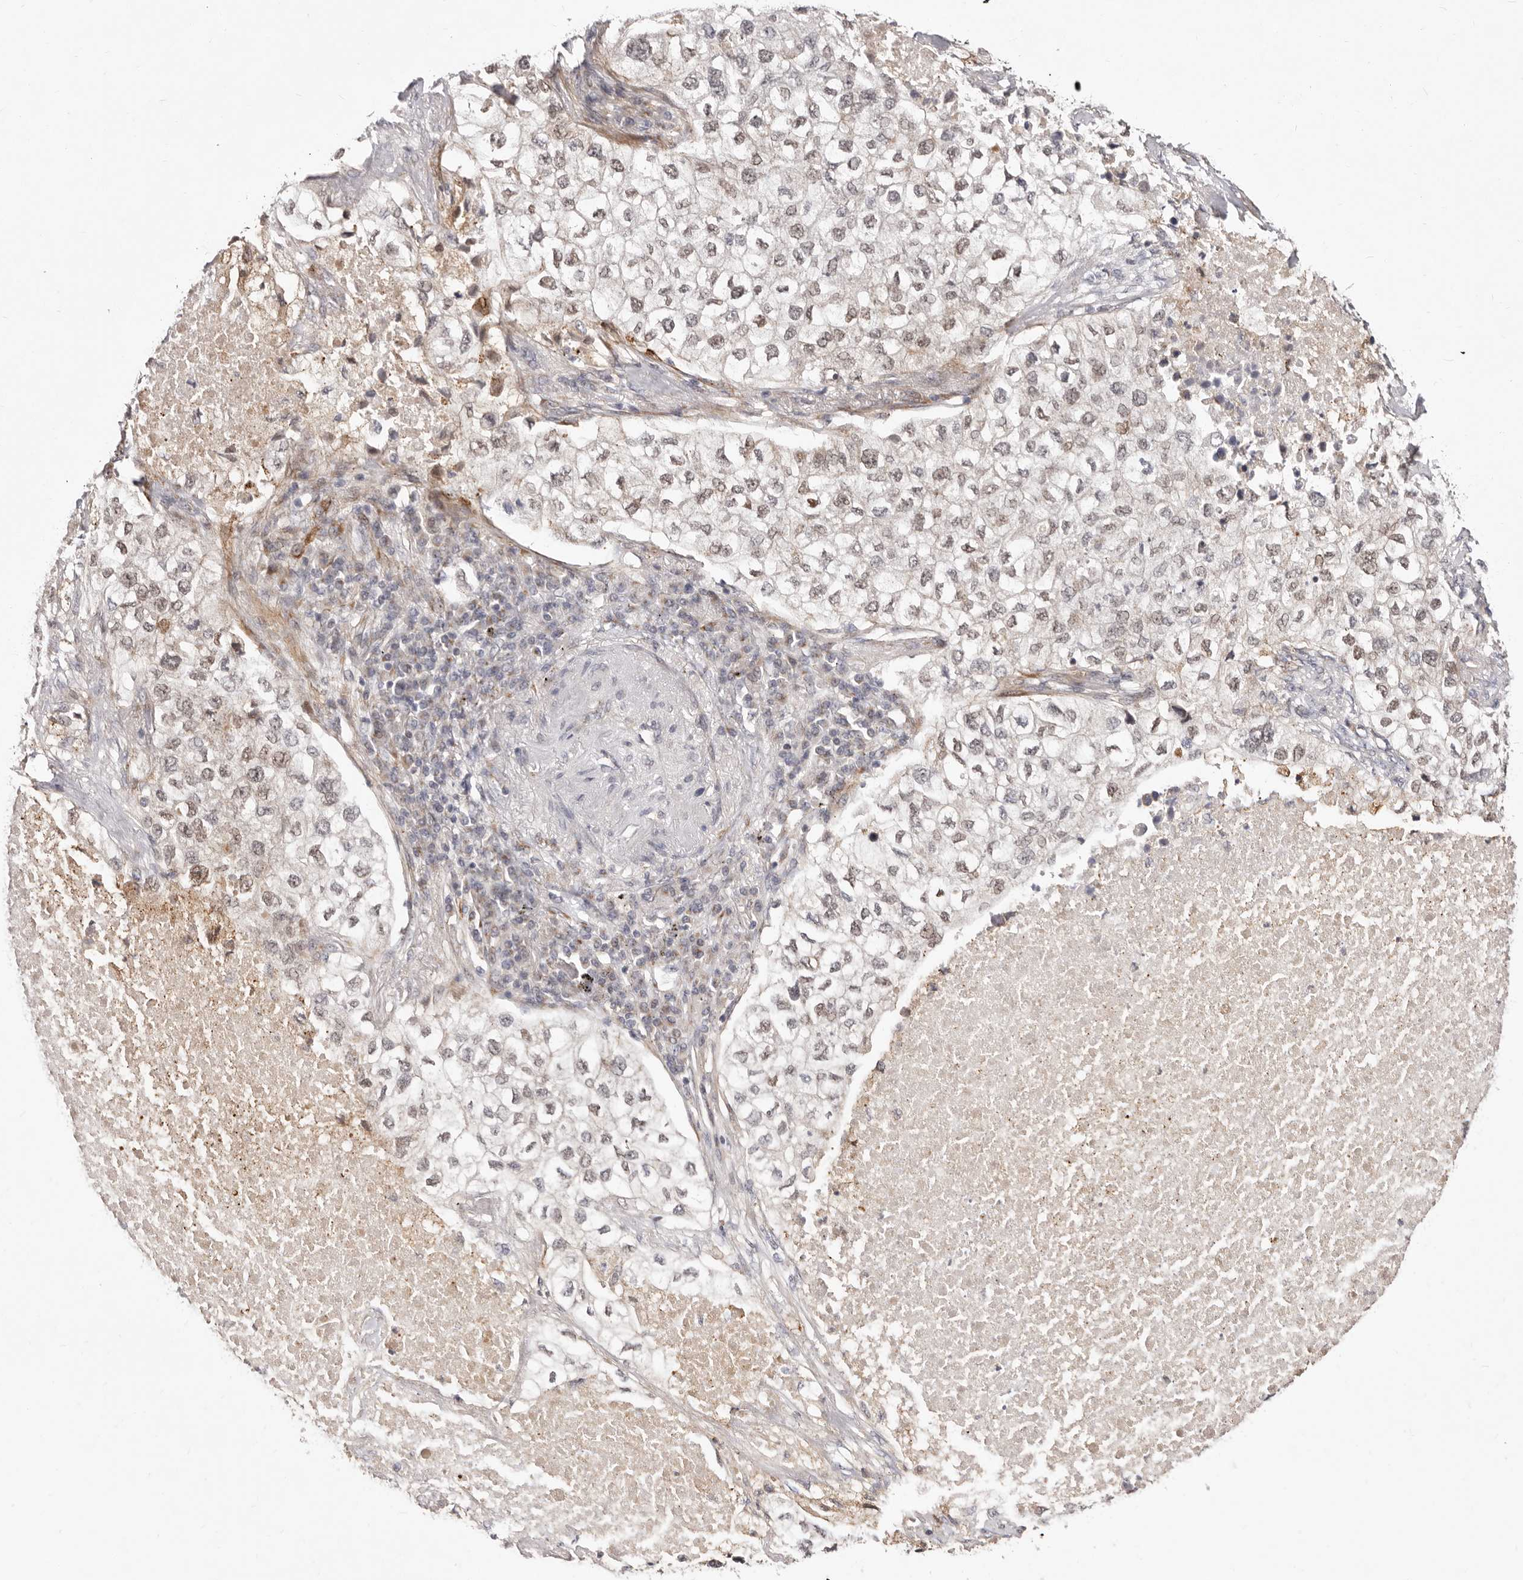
{"staining": {"intensity": "weak", "quantity": ">75%", "location": "nuclear"}, "tissue": "lung cancer", "cell_type": "Tumor cells", "image_type": "cancer", "snomed": [{"axis": "morphology", "description": "Adenocarcinoma, NOS"}, {"axis": "topography", "description": "Lung"}], "caption": "About >75% of tumor cells in human lung cancer (adenocarcinoma) show weak nuclear protein expression as visualized by brown immunohistochemical staining.", "gene": "SRCAP", "patient": {"sex": "male", "age": 63}}